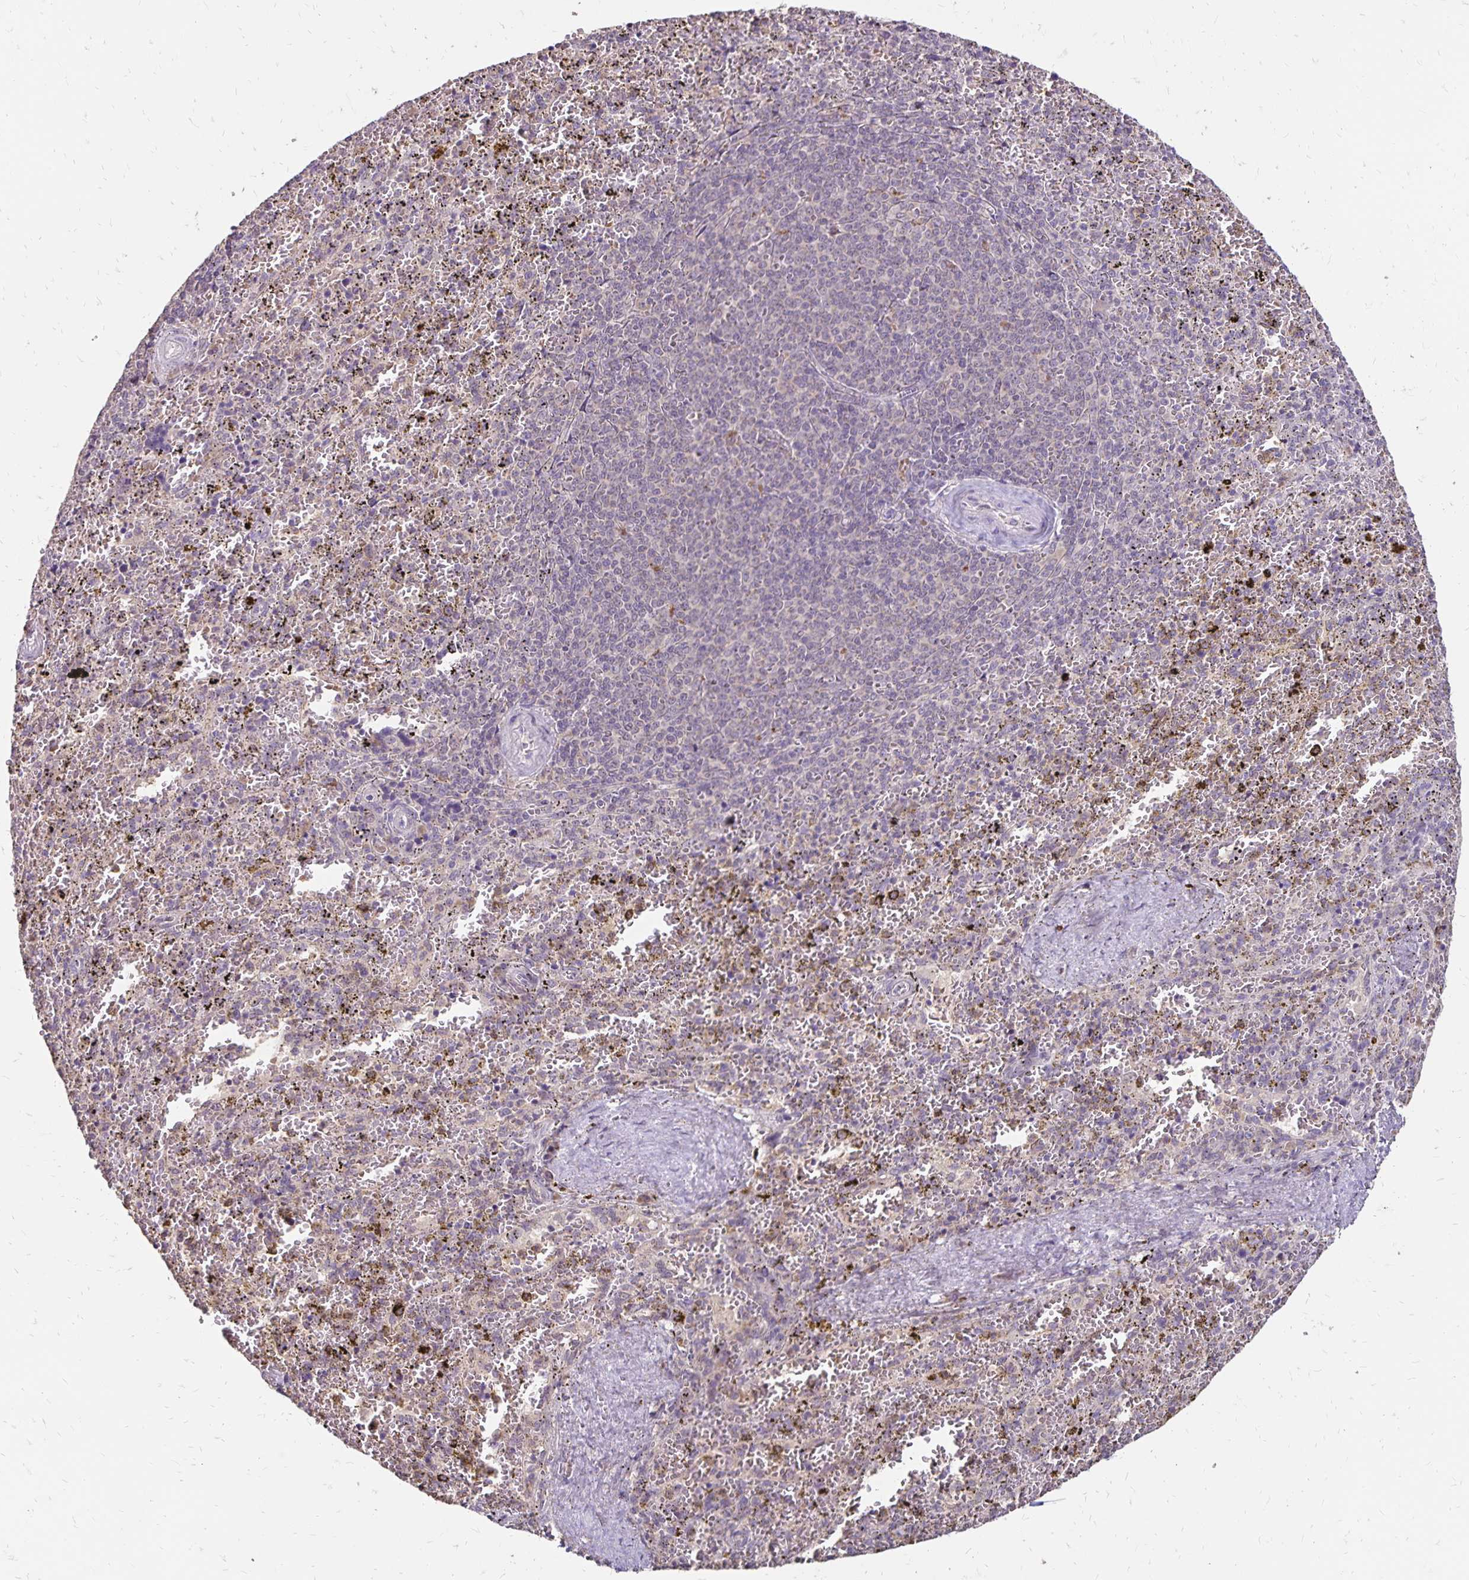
{"staining": {"intensity": "negative", "quantity": "none", "location": "none"}, "tissue": "spleen", "cell_type": "Cells in red pulp", "image_type": "normal", "snomed": [{"axis": "morphology", "description": "Normal tissue, NOS"}, {"axis": "topography", "description": "Spleen"}], "caption": "Cells in red pulp show no significant staining in unremarkable spleen.", "gene": "EMC10", "patient": {"sex": "female", "age": 50}}